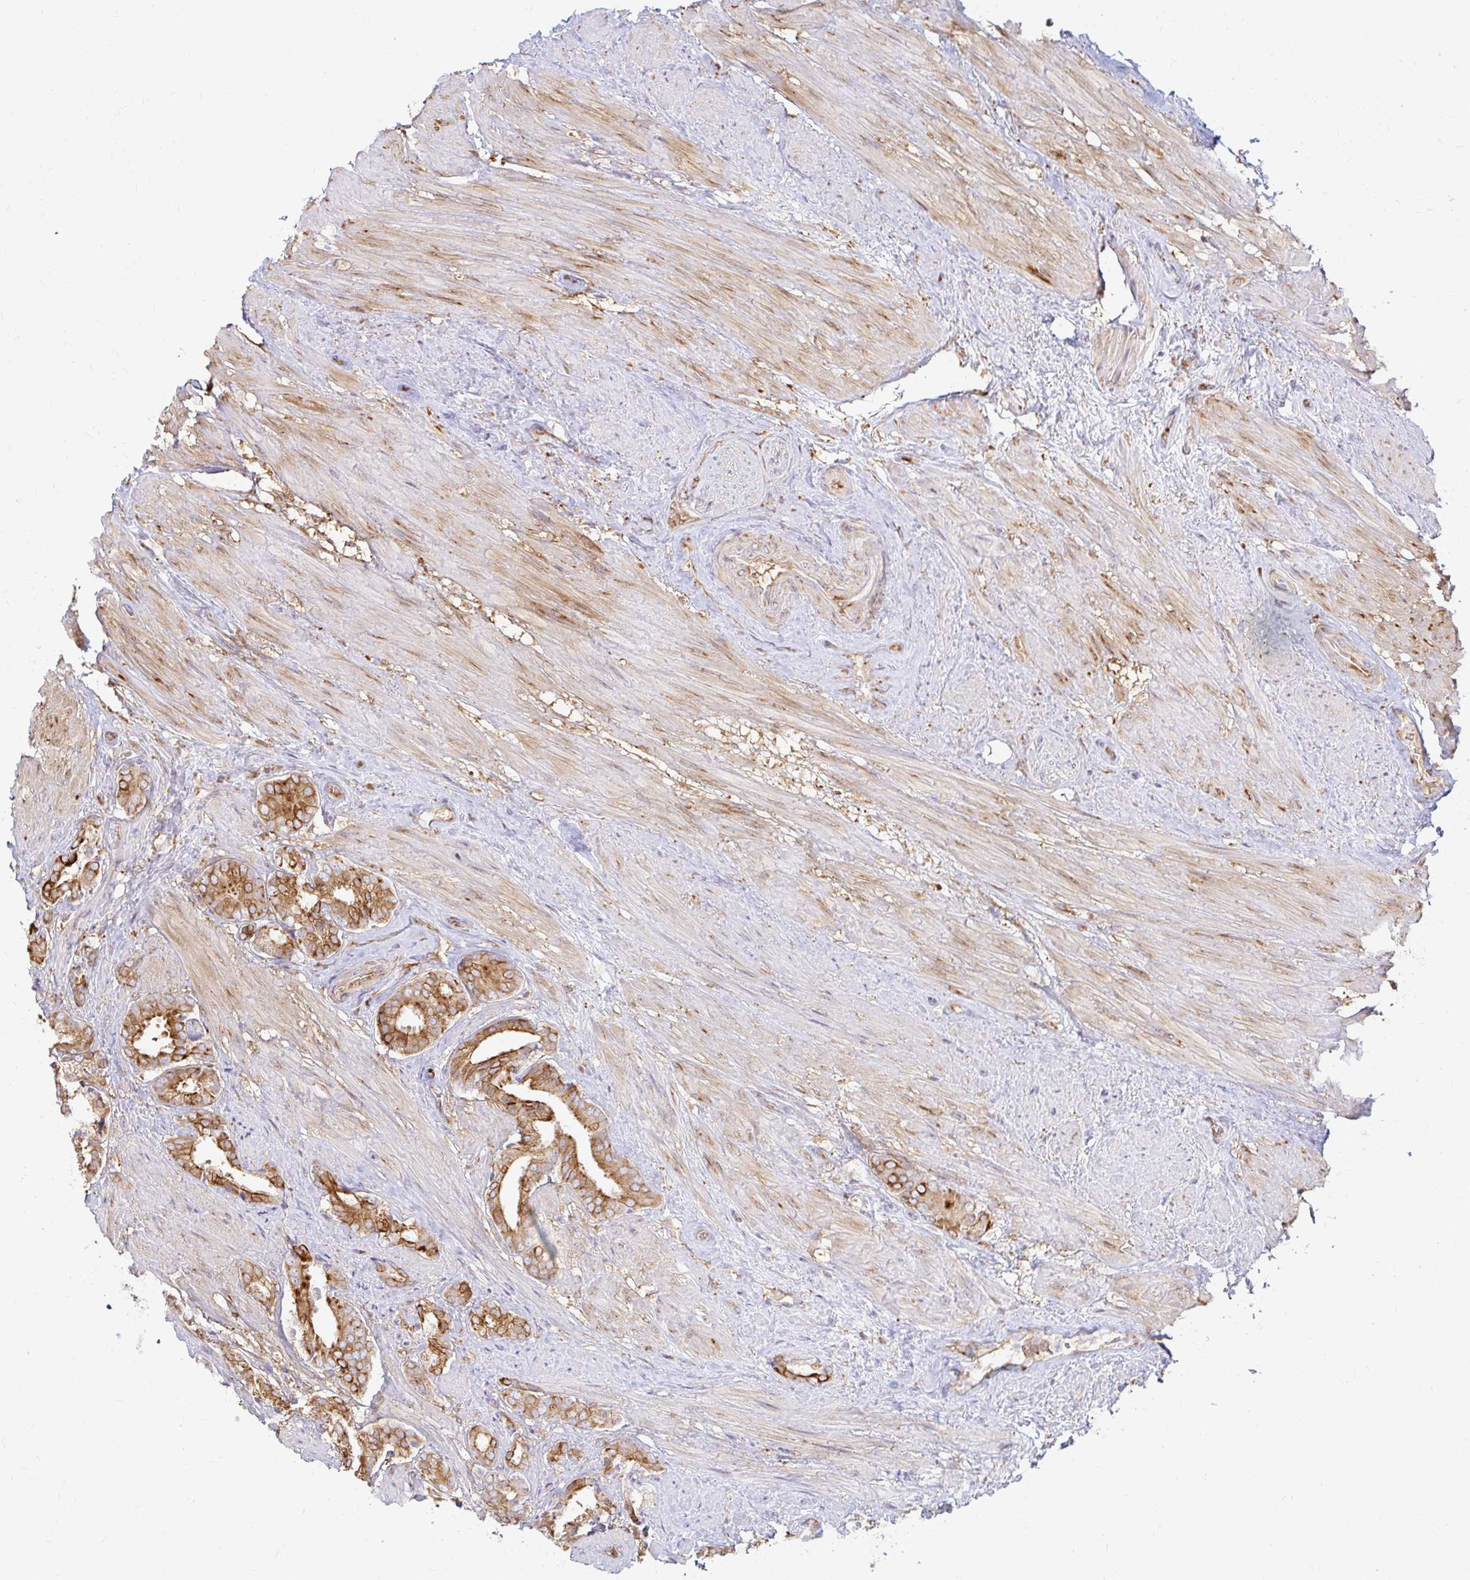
{"staining": {"intensity": "moderate", "quantity": ">75%", "location": "cytoplasmic/membranous"}, "tissue": "prostate cancer", "cell_type": "Tumor cells", "image_type": "cancer", "snomed": [{"axis": "morphology", "description": "Adenocarcinoma, High grade"}, {"axis": "topography", "description": "Prostate"}], "caption": "High-grade adenocarcinoma (prostate) stained for a protein (brown) reveals moderate cytoplasmic/membranous positive staining in about >75% of tumor cells.", "gene": "CAST", "patient": {"sex": "male", "age": 56}}